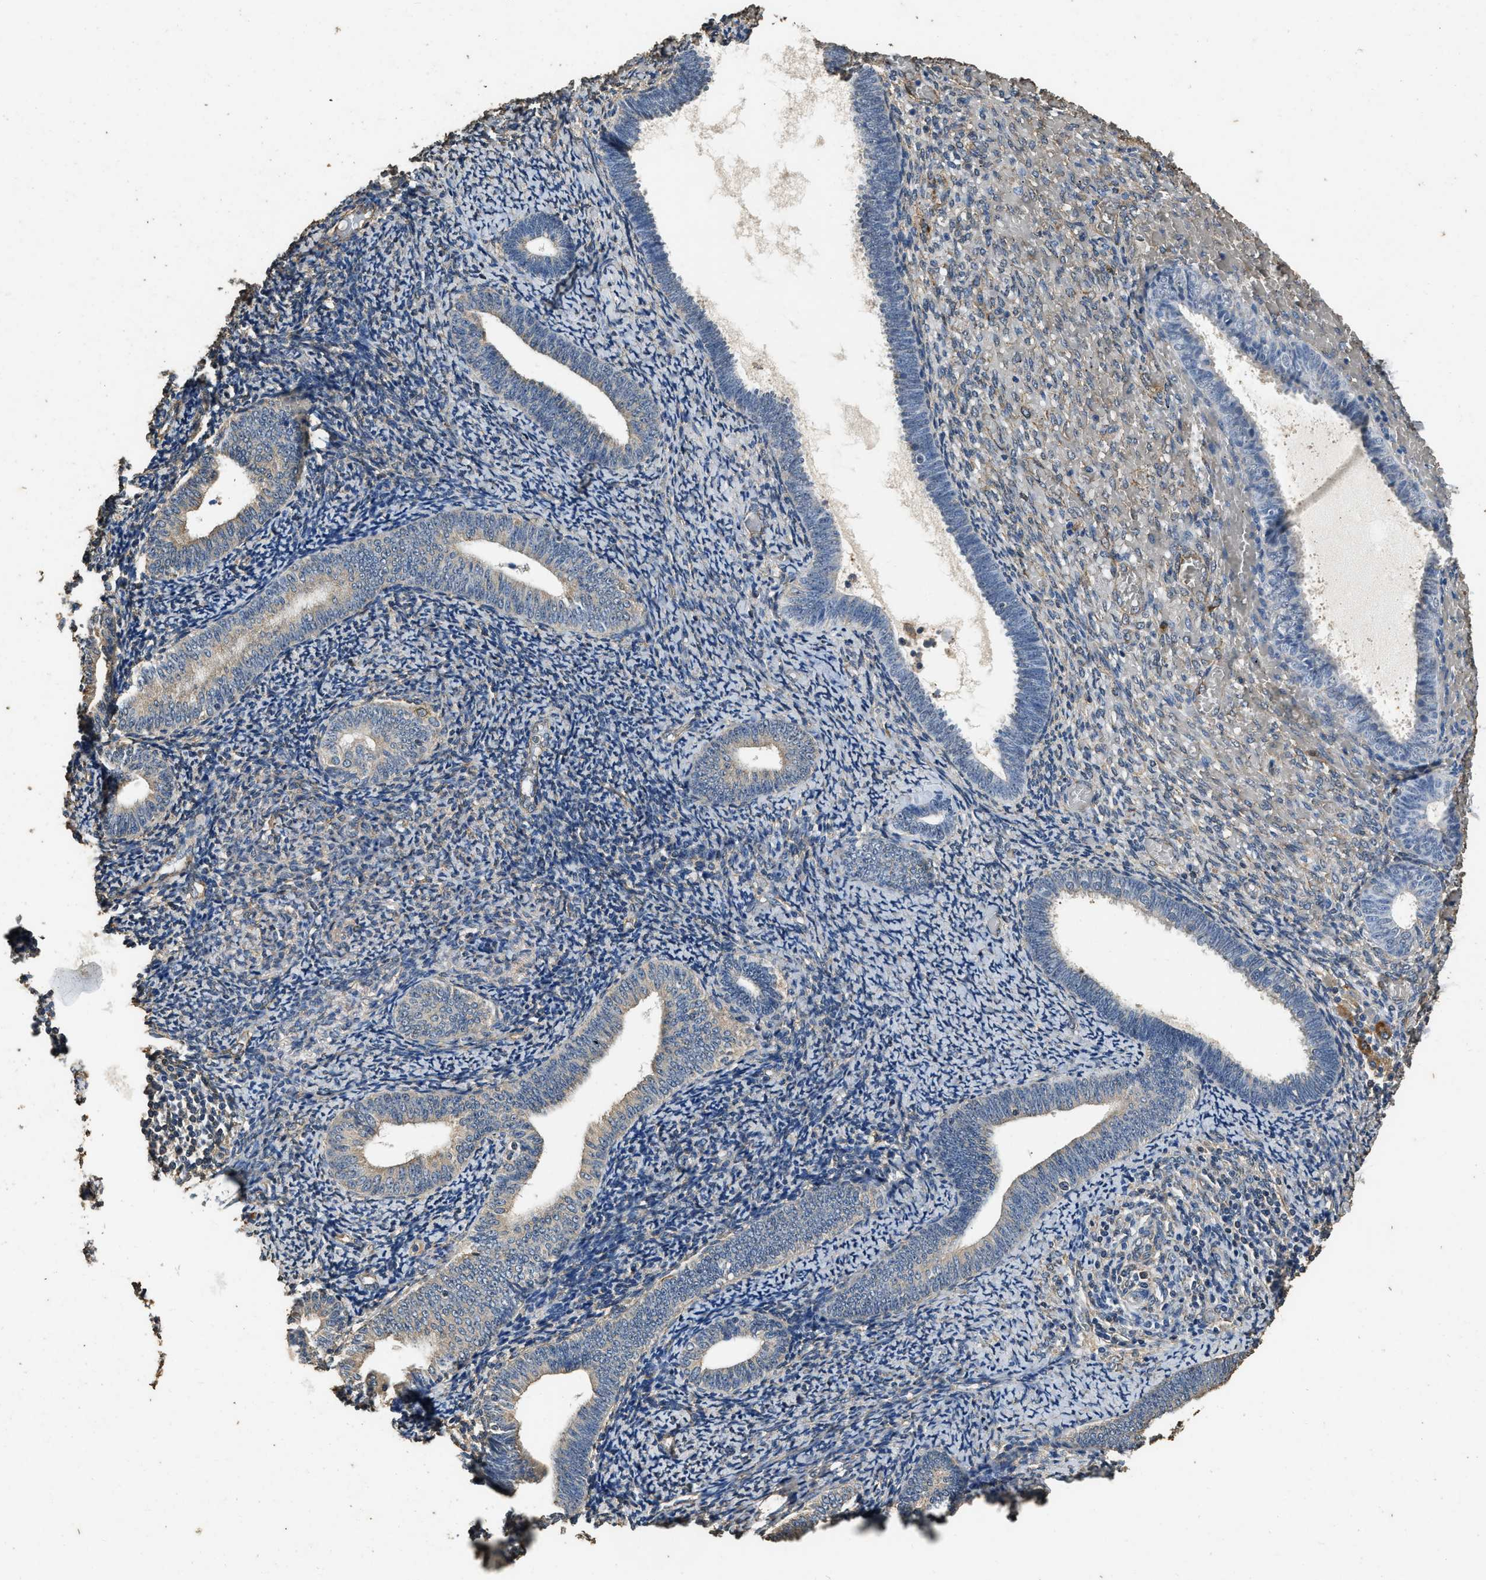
{"staining": {"intensity": "weak", "quantity": "25%-75%", "location": "cytoplasmic/membranous"}, "tissue": "endometrium", "cell_type": "Cells in endometrial stroma", "image_type": "normal", "snomed": [{"axis": "morphology", "description": "Normal tissue, NOS"}, {"axis": "topography", "description": "Endometrium"}], "caption": "Cells in endometrial stroma reveal low levels of weak cytoplasmic/membranous positivity in approximately 25%-75% of cells in benign endometrium.", "gene": "MIB1", "patient": {"sex": "female", "age": 66}}